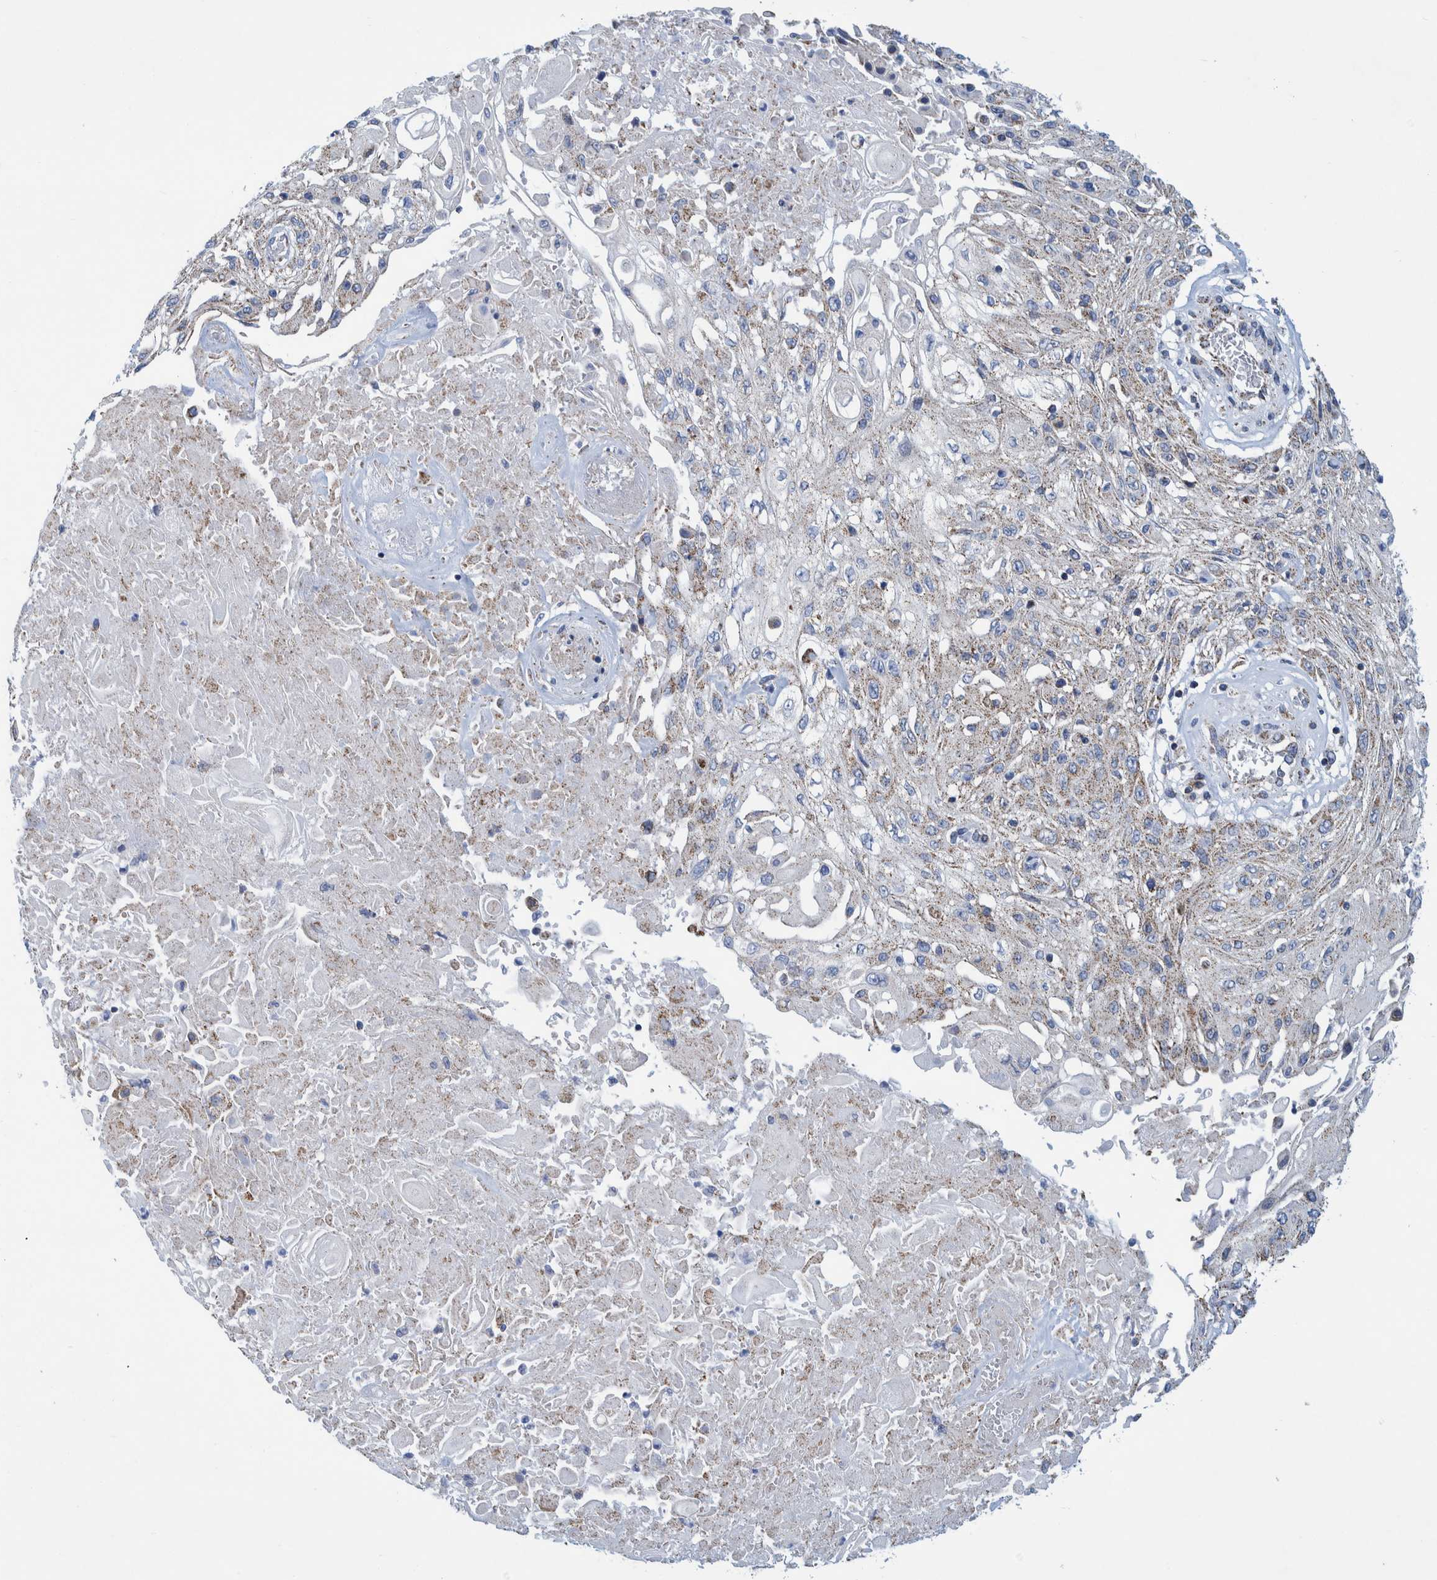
{"staining": {"intensity": "weak", "quantity": "25%-75%", "location": "cytoplasmic/membranous"}, "tissue": "skin cancer", "cell_type": "Tumor cells", "image_type": "cancer", "snomed": [{"axis": "morphology", "description": "Squamous cell carcinoma, NOS"}, {"axis": "topography", "description": "Skin"}], "caption": "Brown immunohistochemical staining in squamous cell carcinoma (skin) reveals weak cytoplasmic/membranous positivity in about 25%-75% of tumor cells.", "gene": "MRPS7", "patient": {"sex": "male", "age": 75}}